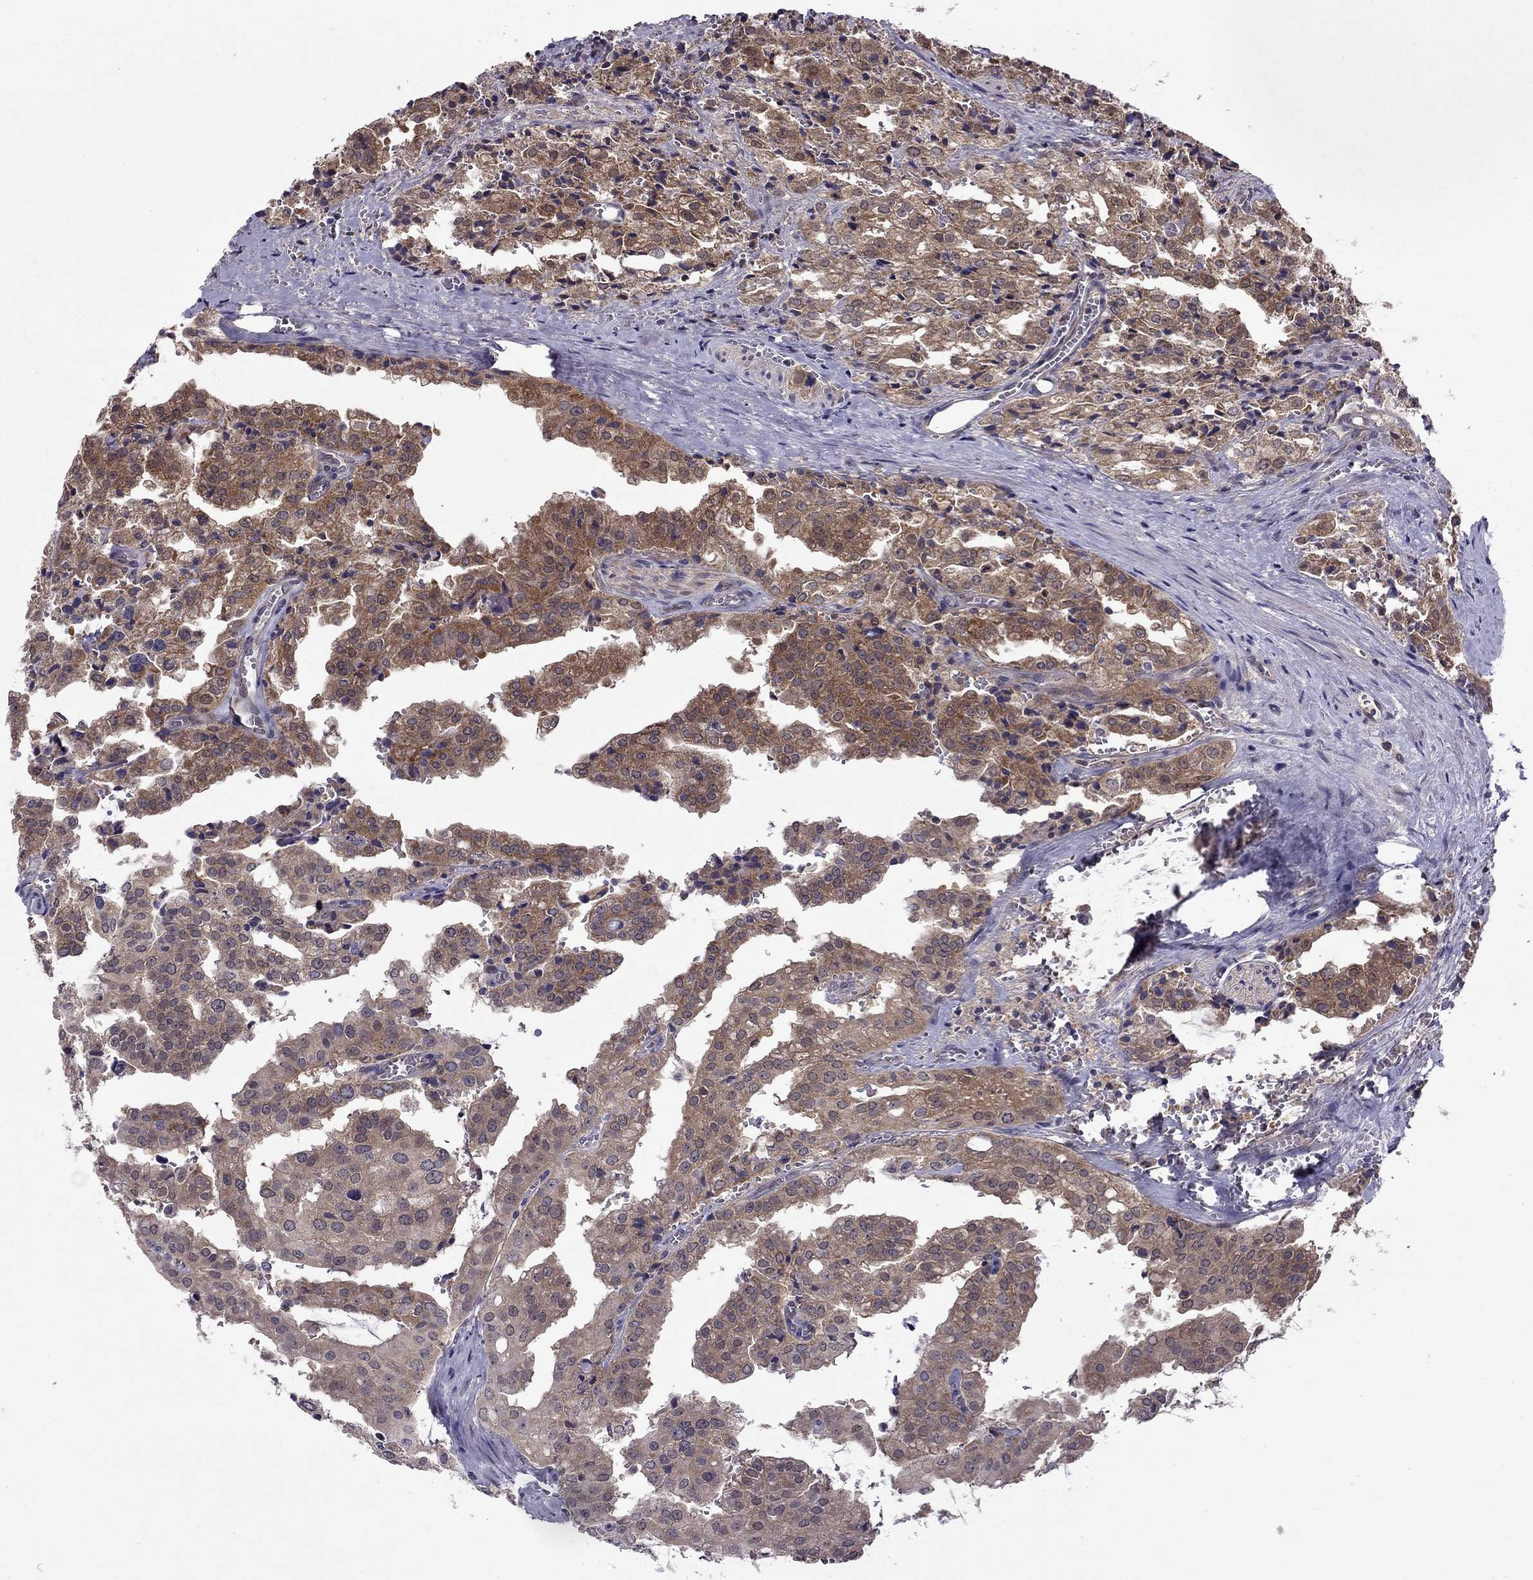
{"staining": {"intensity": "moderate", "quantity": "25%-75%", "location": "cytoplasmic/membranous"}, "tissue": "prostate cancer", "cell_type": "Tumor cells", "image_type": "cancer", "snomed": [{"axis": "morphology", "description": "Adenocarcinoma, High grade"}, {"axis": "topography", "description": "Prostate"}], "caption": "Immunohistochemical staining of human prostate cancer exhibits moderate cytoplasmic/membranous protein expression in approximately 25%-75% of tumor cells. (Brightfield microscopy of DAB IHC at high magnification).", "gene": "CDK5", "patient": {"sex": "male", "age": 68}}